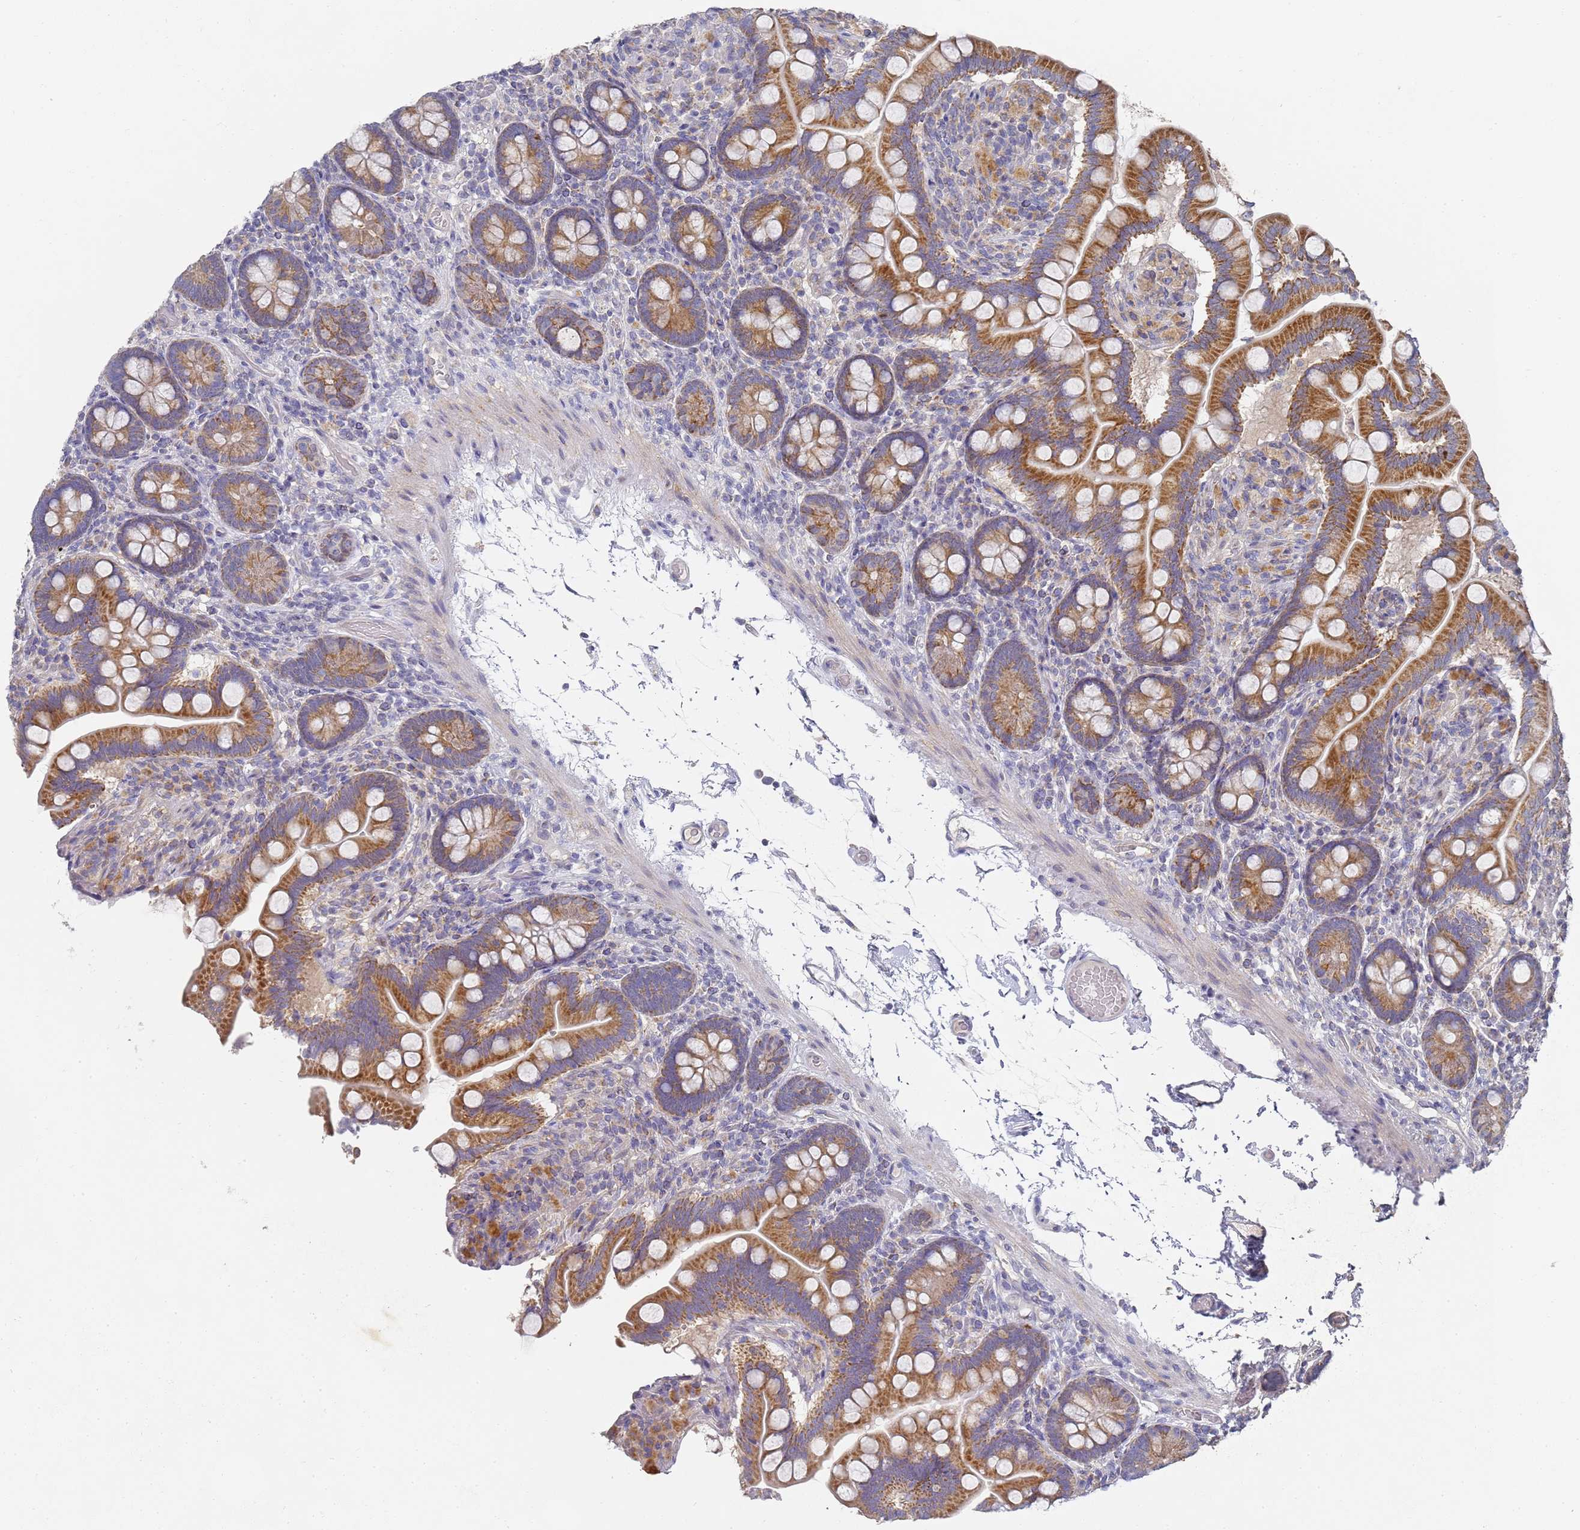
{"staining": {"intensity": "moderate", "quantity": ">75%", "location": "cytoplasmic/membranous"}, "tissue": "small intestine", "cell_type": "Glandular cells", "image_type": "normal", "snomed": [{"axis": "morphology", "description": "Normal tissue, NOS"}, {"axis": "topography", "description": "Small intestine"}], "caption": "This micrograph demonstrates immunohistochemistry staining of benign human small intestine, with medium moderate cytoplasmic/membranous positivity in about >75% of glandular cells.", "gene": "NPEPPS", "patient": {"sex": "female", "age": 64}}